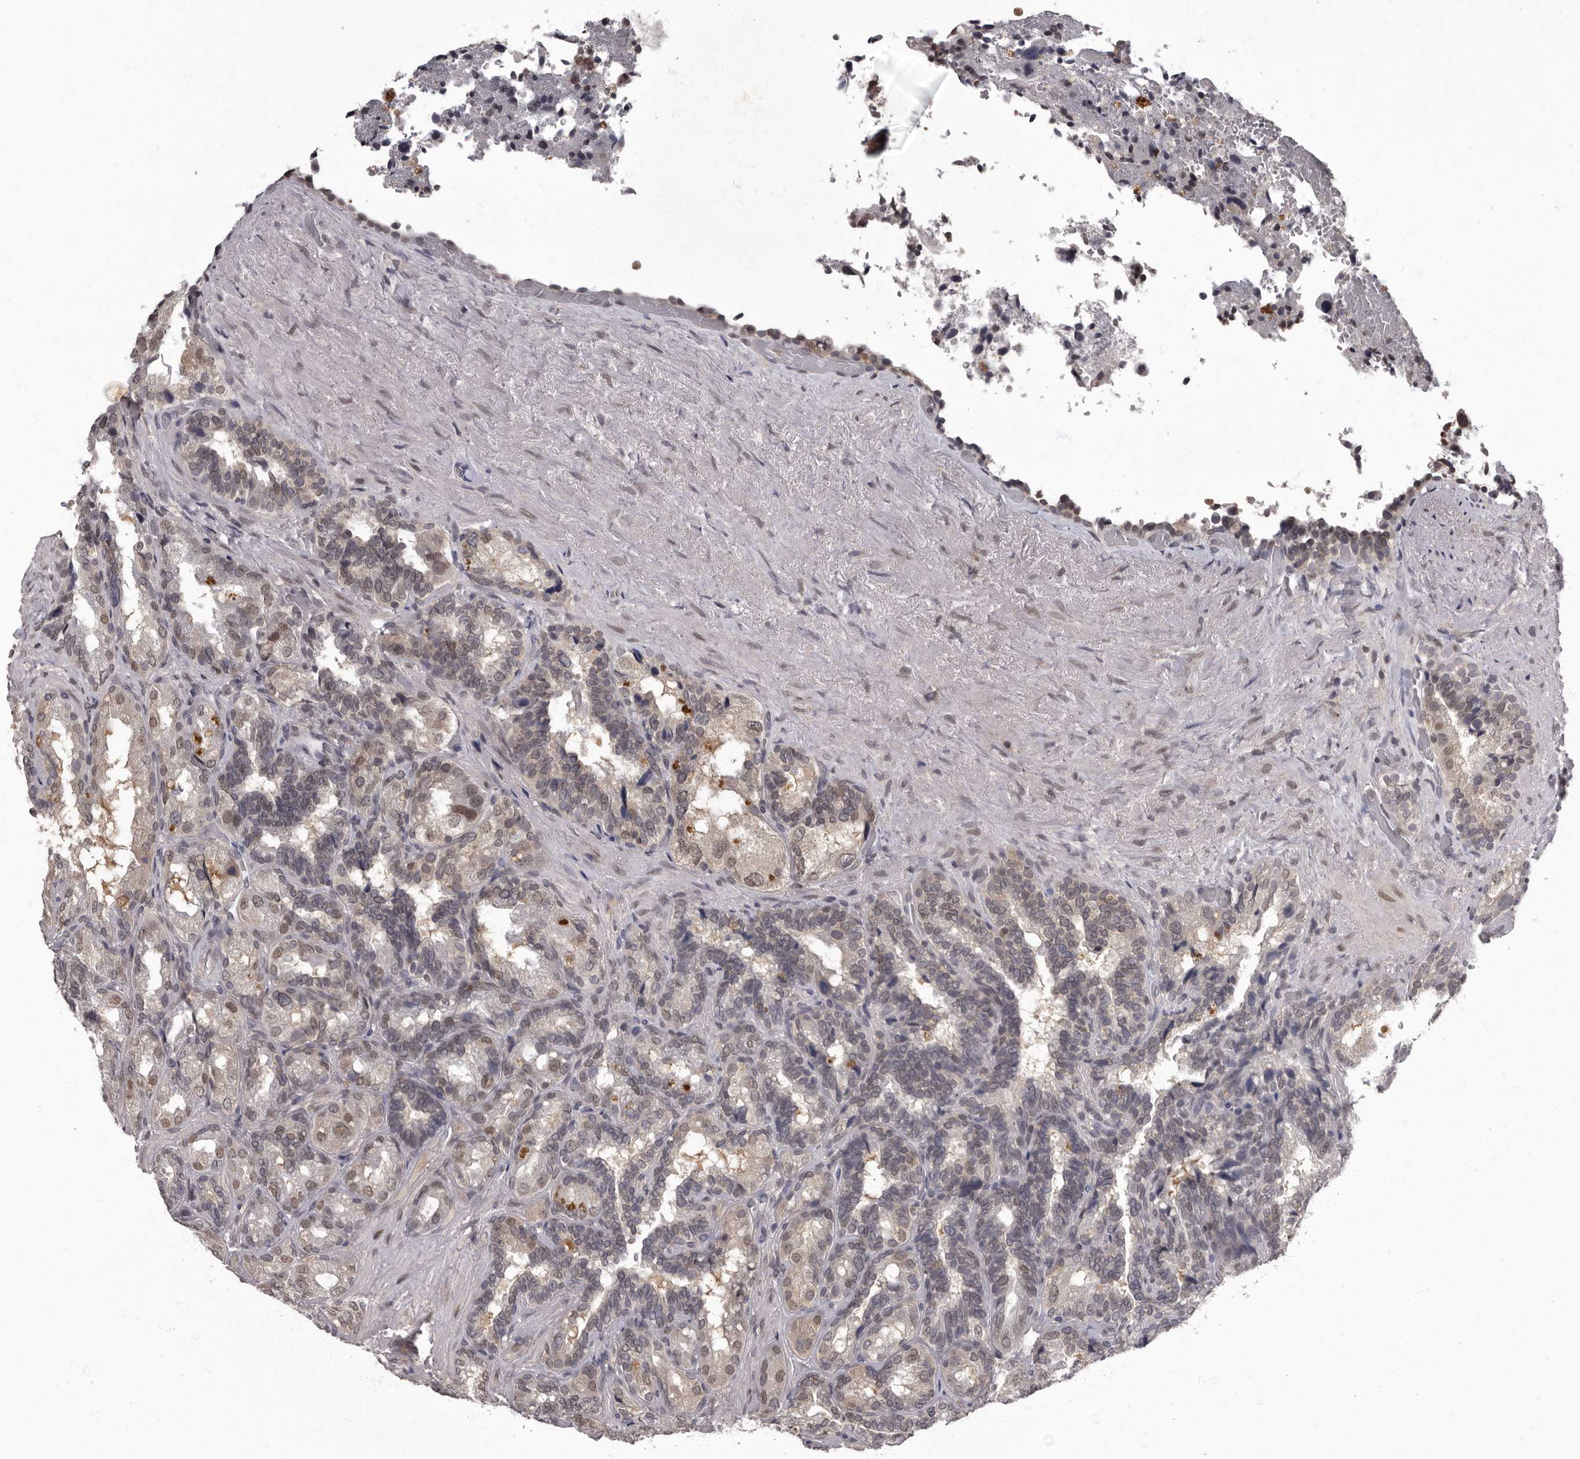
{"staining": {"intensity": "weak", "quantity": ">75%", "location": "nuclear"}, "tissue": "seminal vesicle", "cell_type": "Glandular cells", "image_type": "normal", "snomed": [{"axis": "morphology", "description": "Normal tissue, NOS"}, {"axis": "topography", "description": "Seminal veicle"}, {"axis": "topography", "description": "Peripheral nerve tissue"}], "caption": "Immunohistochemical staining of normal human seminal vesicle reveals low levels of weak nuclear expression in about >75% of glandular cells. (Brightfield microscopy of DAB IHC at high magnification).", "gene": "C1orf50", "patient": {"sex": "male", "age": 63}}